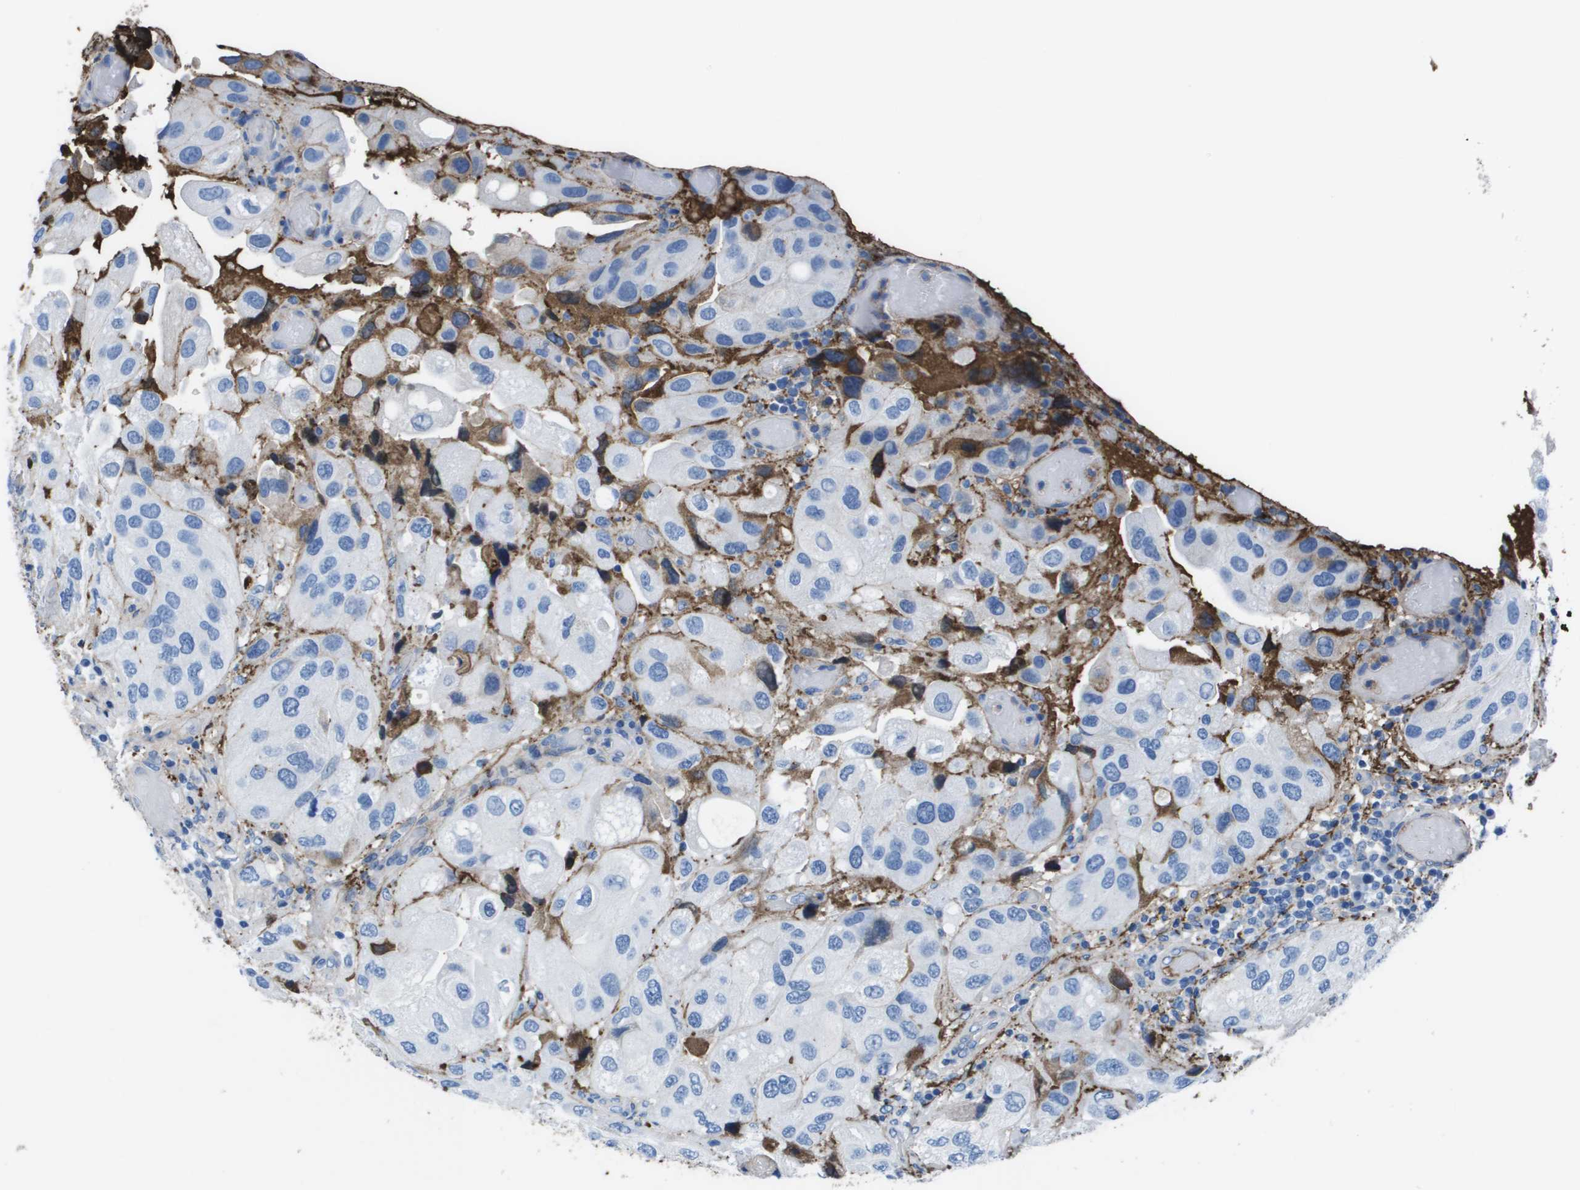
{"staining": {"intensity": "negative", "quantity": "none", "location": "none"}, "tissue": "urothelial cancer", "cell_type": "Tumor cells", "image_type": "cancer", "snomed": [{"axis": "morphology", "description": "Urothelial carcinoma, High grade"}, {"axis": "topography", "description": "Urinary bladder"}], "caption": "DAB (3,3'-diaminobenzidine) immunohistochemical staining of human high-grade urothelial carcinoma exhibits no significant staining in tumor cells. Nuclei are stained in blue.", "gene": "VTN", "patient": {"sex": "female", "age": 64}}